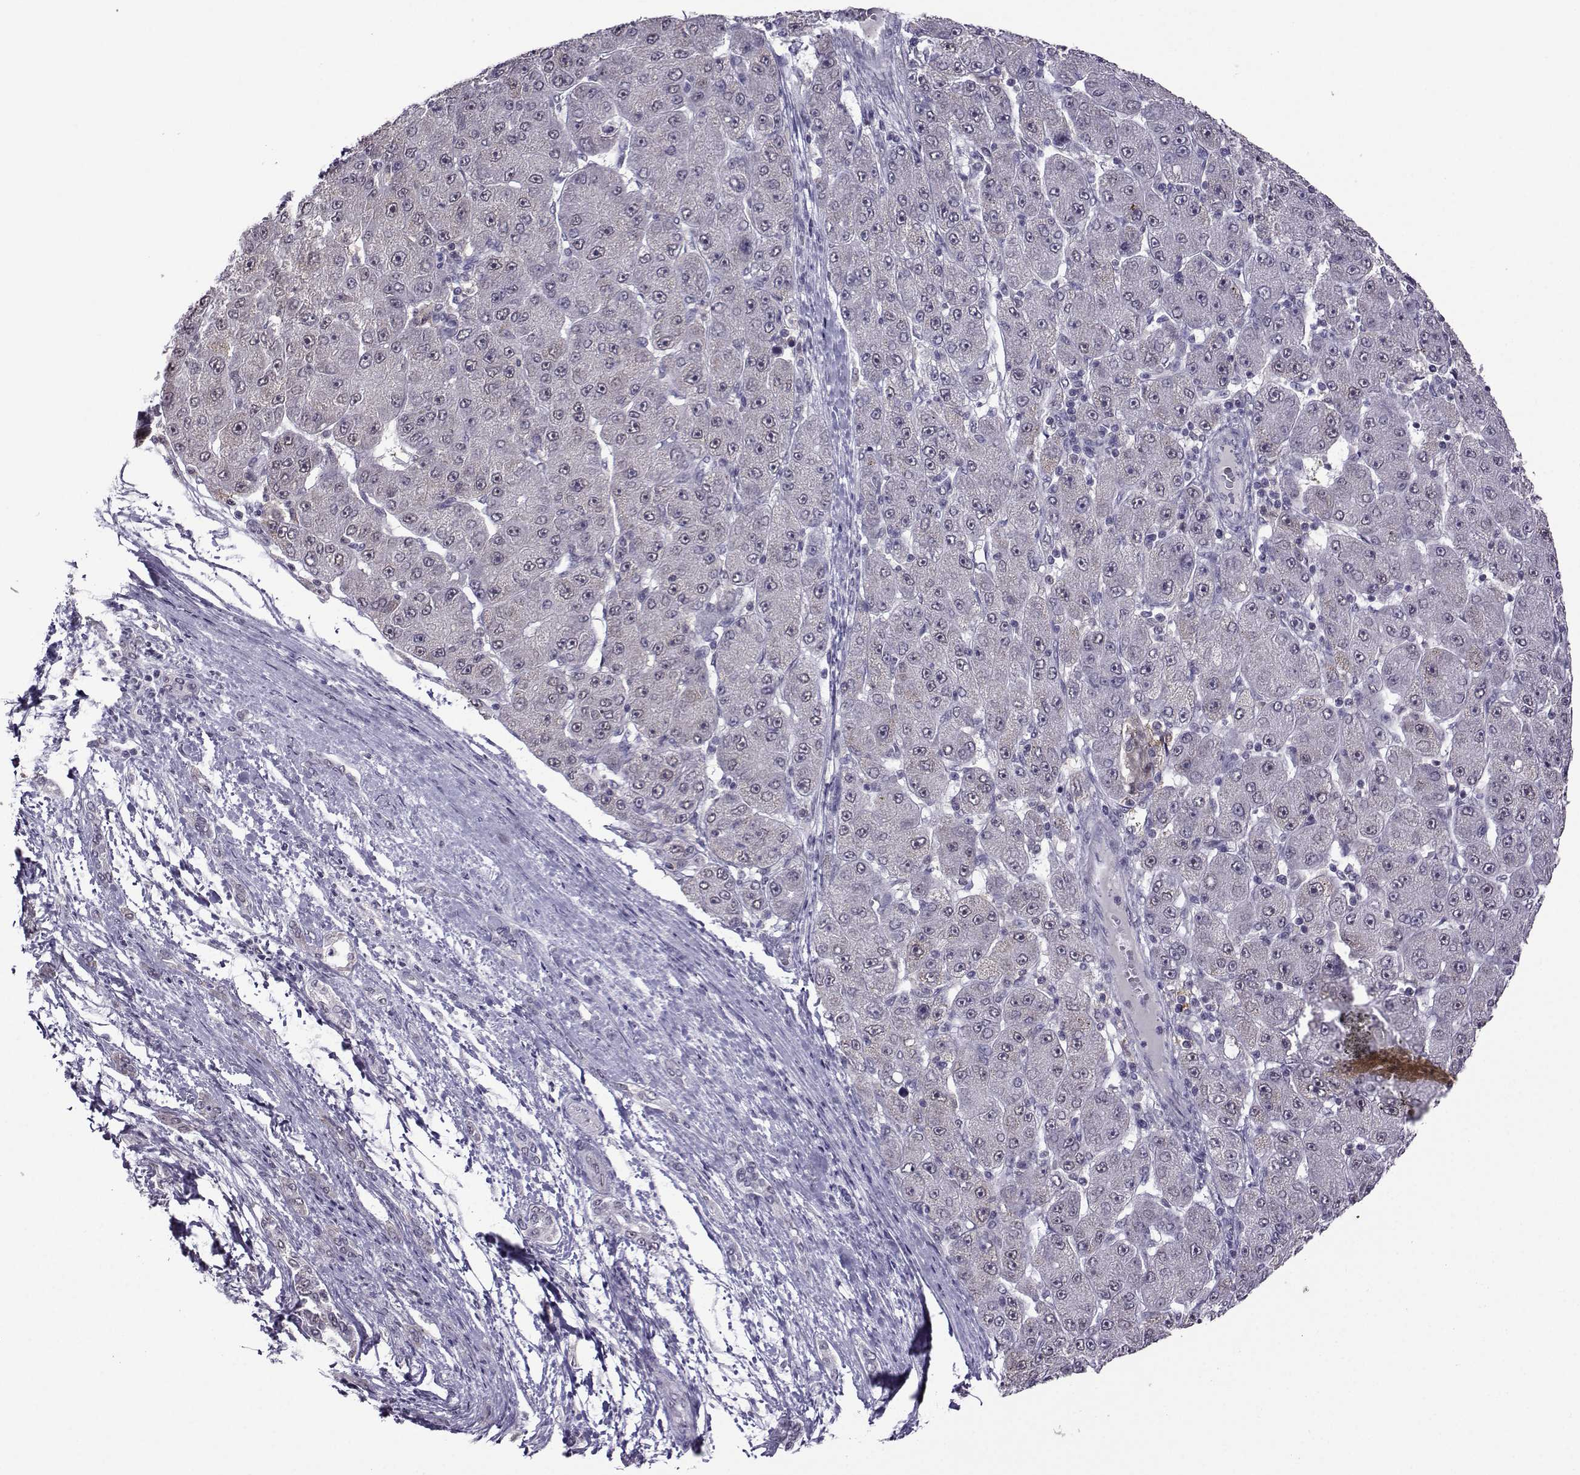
{"staining": {"intensity": "negative", "quantity": "none", "location": "none"}, "tissue": "liver cancer", "cell_type": "Tumor cells", "image_type": "cancer", "snomed": [{"axis": "morphology", "description": "Carcinoma, Hepatocellular, NOS"}, {"axis": "topography", "description": "Liver"}], "caption": "The image reveals no significant positivity in tumor cells of liver cancer. (DAB (3,3'-diaminobenzidine) immunohistochemistry (IHC) with hematoxylin counter stain).", "gene": "DDX20", "patient": {"sex": "male", "age": 67}}